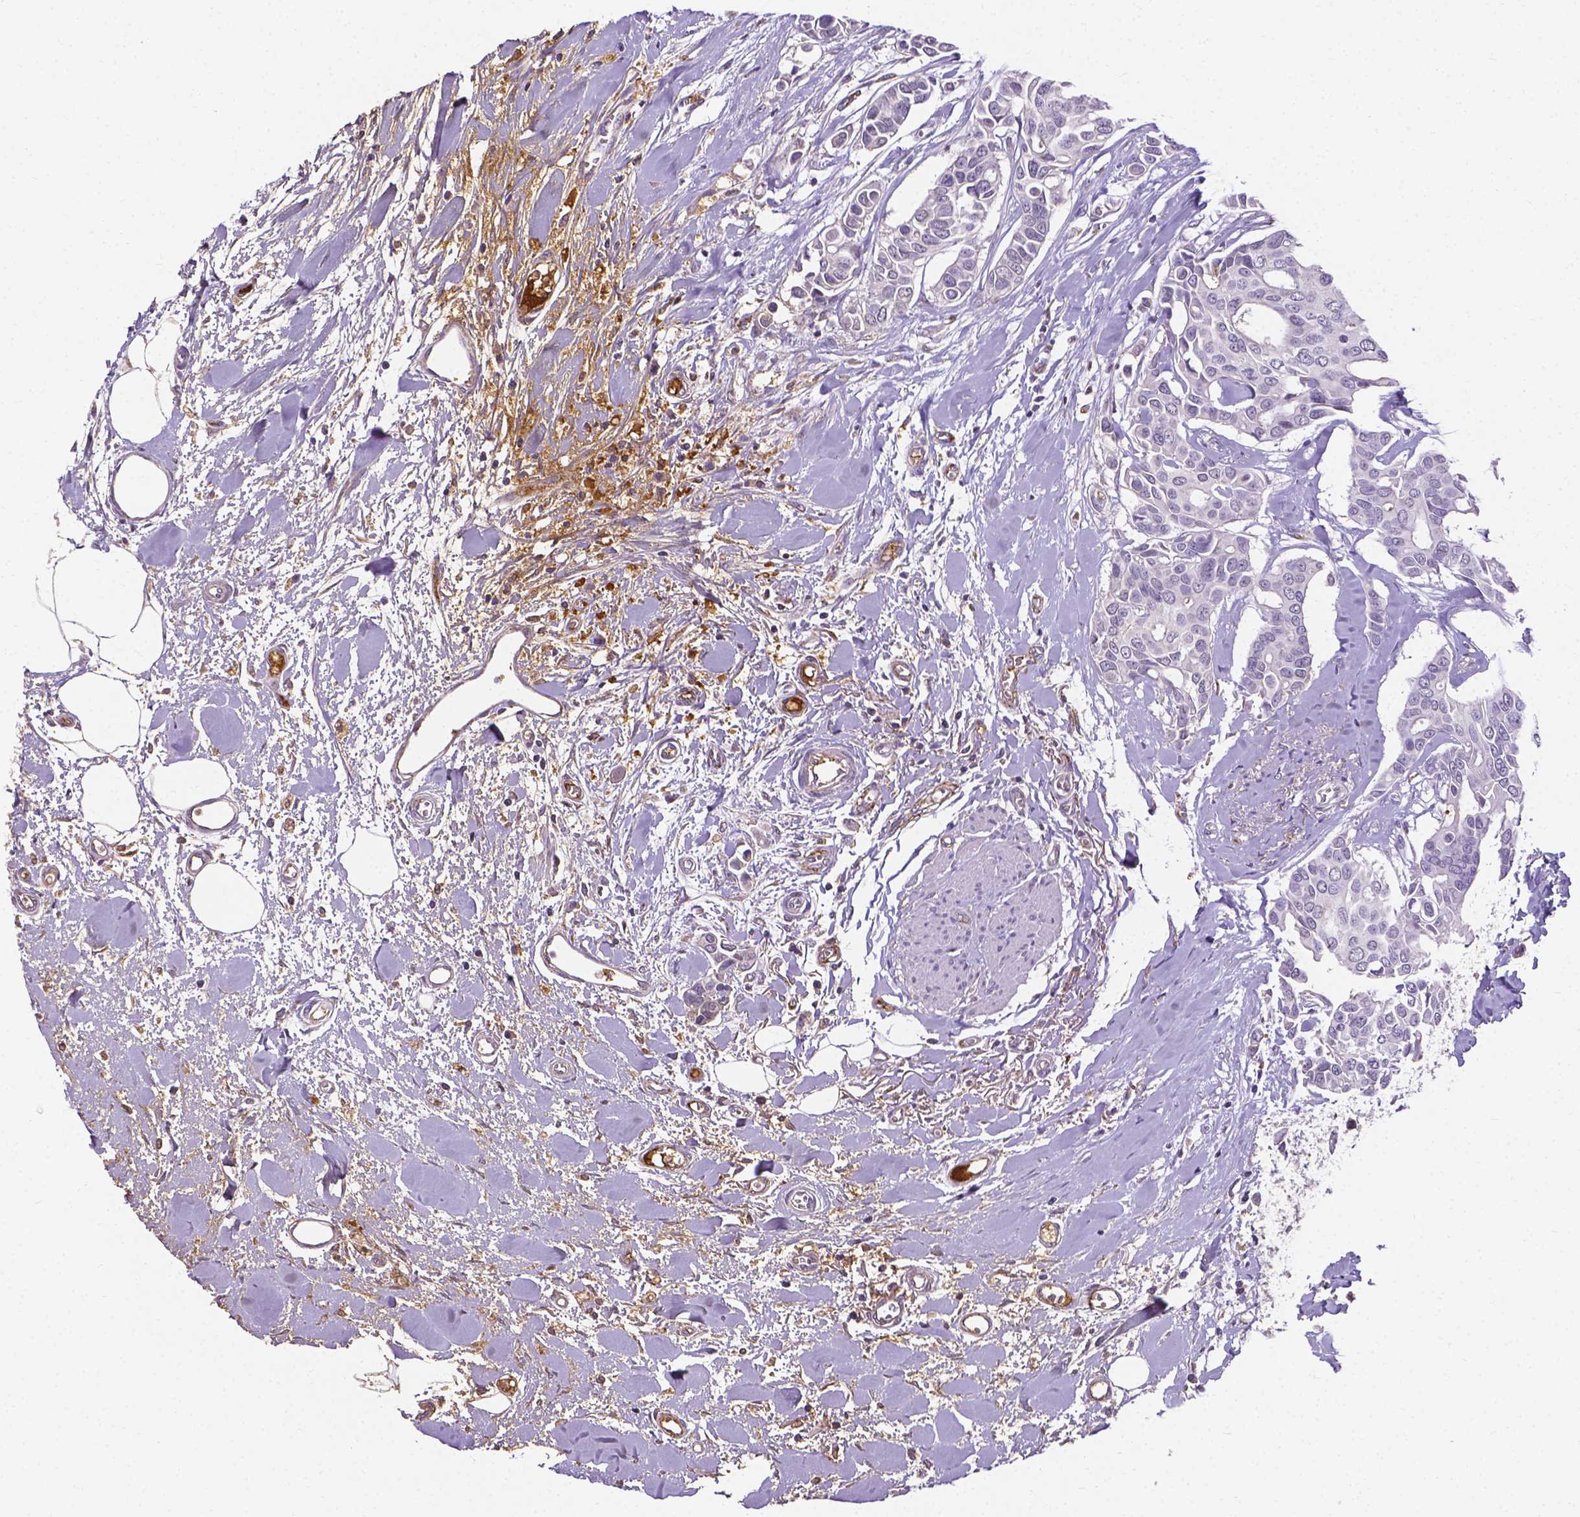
{"staining": {"intensity": "negative", "quantity": "none", "location": "none"}, "tissue": "breast cancer", "cell_type": "Tumor cells", "image_type": "cancer", "snomed": [{"axis": "morphology", "description": "Duct carcinoma"}, {"axis": "topography", "description": "Breast"}], "caption": "A photomicrograph of human breast cancer is negative for staining in tumor cells.", "gene": "APOE", "patient": {"sex": "female", "age": 54}}